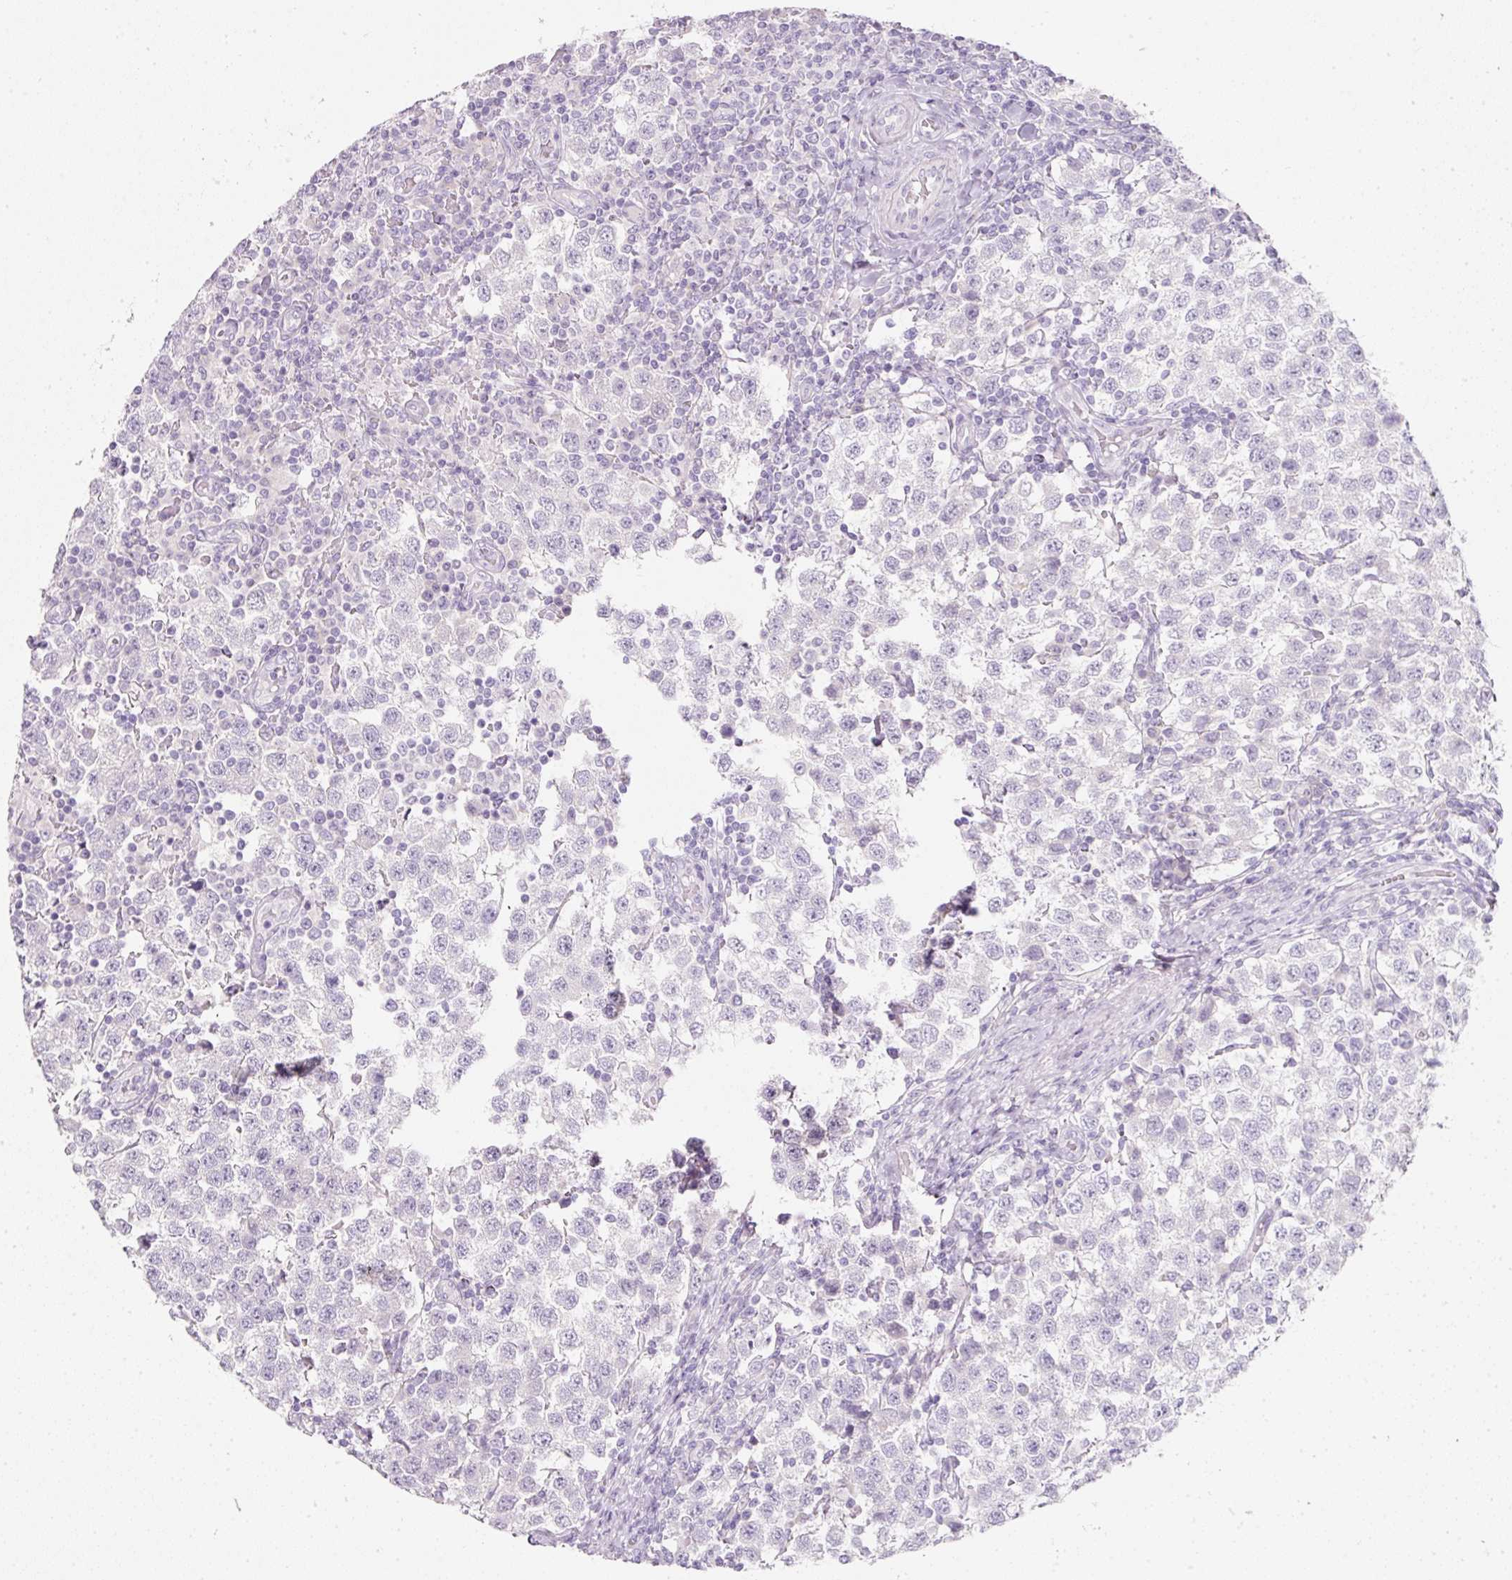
{"staining": {"intensity": "negative", "quantity": "none", "location": "none"}, "tissue": "testis cancer", "cell_type": "Tumor cells", "image_type": "cancer", "snomed": [{"axis": "morphology", "description": "Seminoma, NOS"}, {"axis": "topography", "description": "Testis"}], "caption": "An IHC photomicrograph of testis cancer (seminoma) is shown. There is no staining in tumor cells of testis cancer (seminoma). (DAB immunohistochemistry (IHC) with hematoxylin counter stain).", "gene": "SLC2A2", "patient": {"sex": "male", "age": 34}}